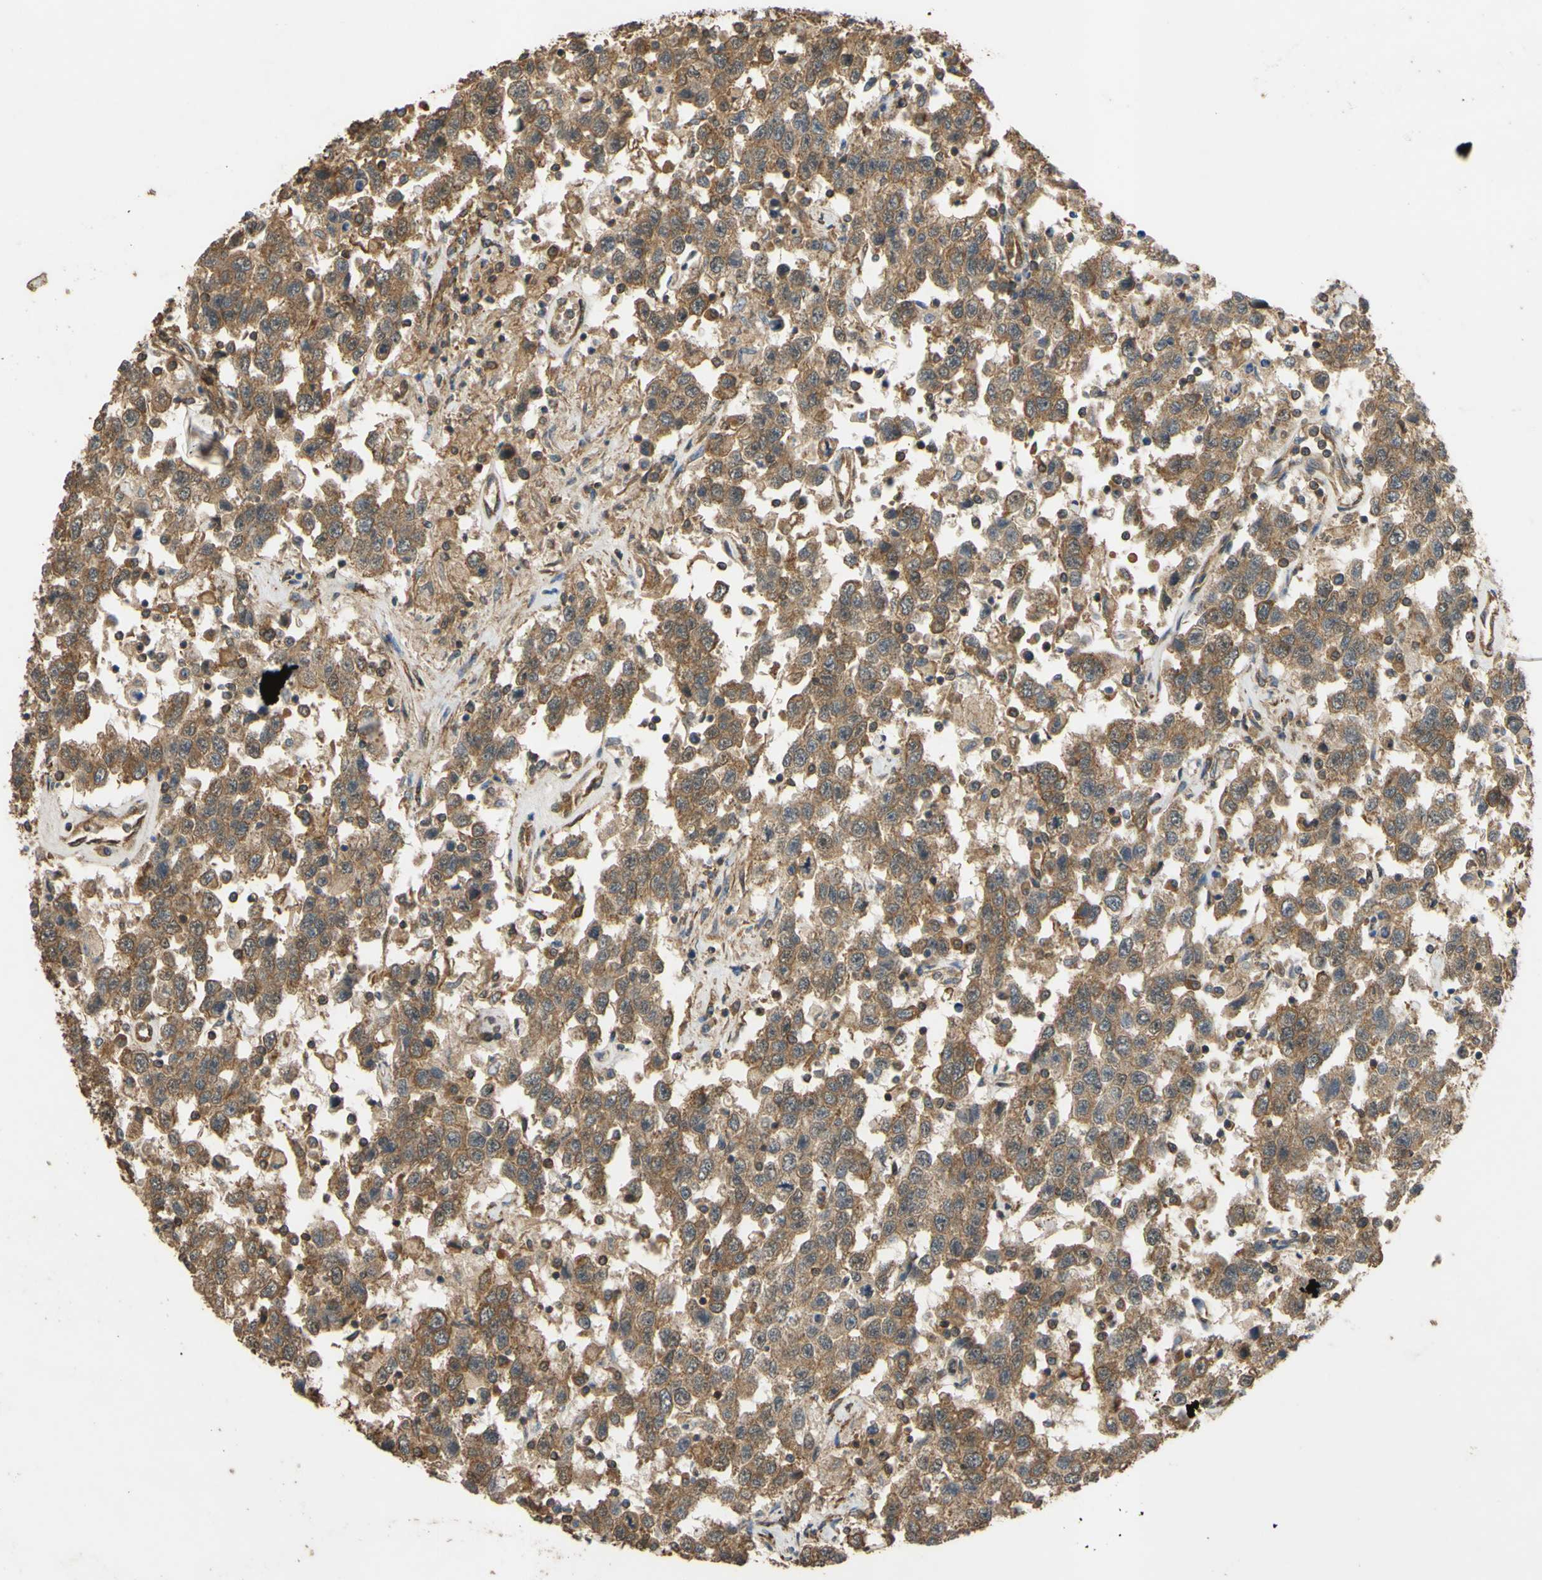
{"staining": {"intensity": "moderate", "quantity": ">75%", "location": "cytoplasmic/membranous"}, "tissue": "testis cancer", "cell_type": "Tumor cells", "image_type": "cancer", "snomed": [{"axis": "morphology", "description": "Seminoma, NOS"}, {"axis": "topography", "description": "Testis"}], "caption": "Immunohistochemistry image of neoplastic tissue: human testis cancer (seminoma) stained using immunohistochemistry exhibits medium levels of moderate protein expression localized specifically in the cytoplasmic/membranous of tumor cells, appearing as a cytoplasmic/membranous brown color.", "gene": "CTTN", "patient": {"sex": "male", "age": 41}}